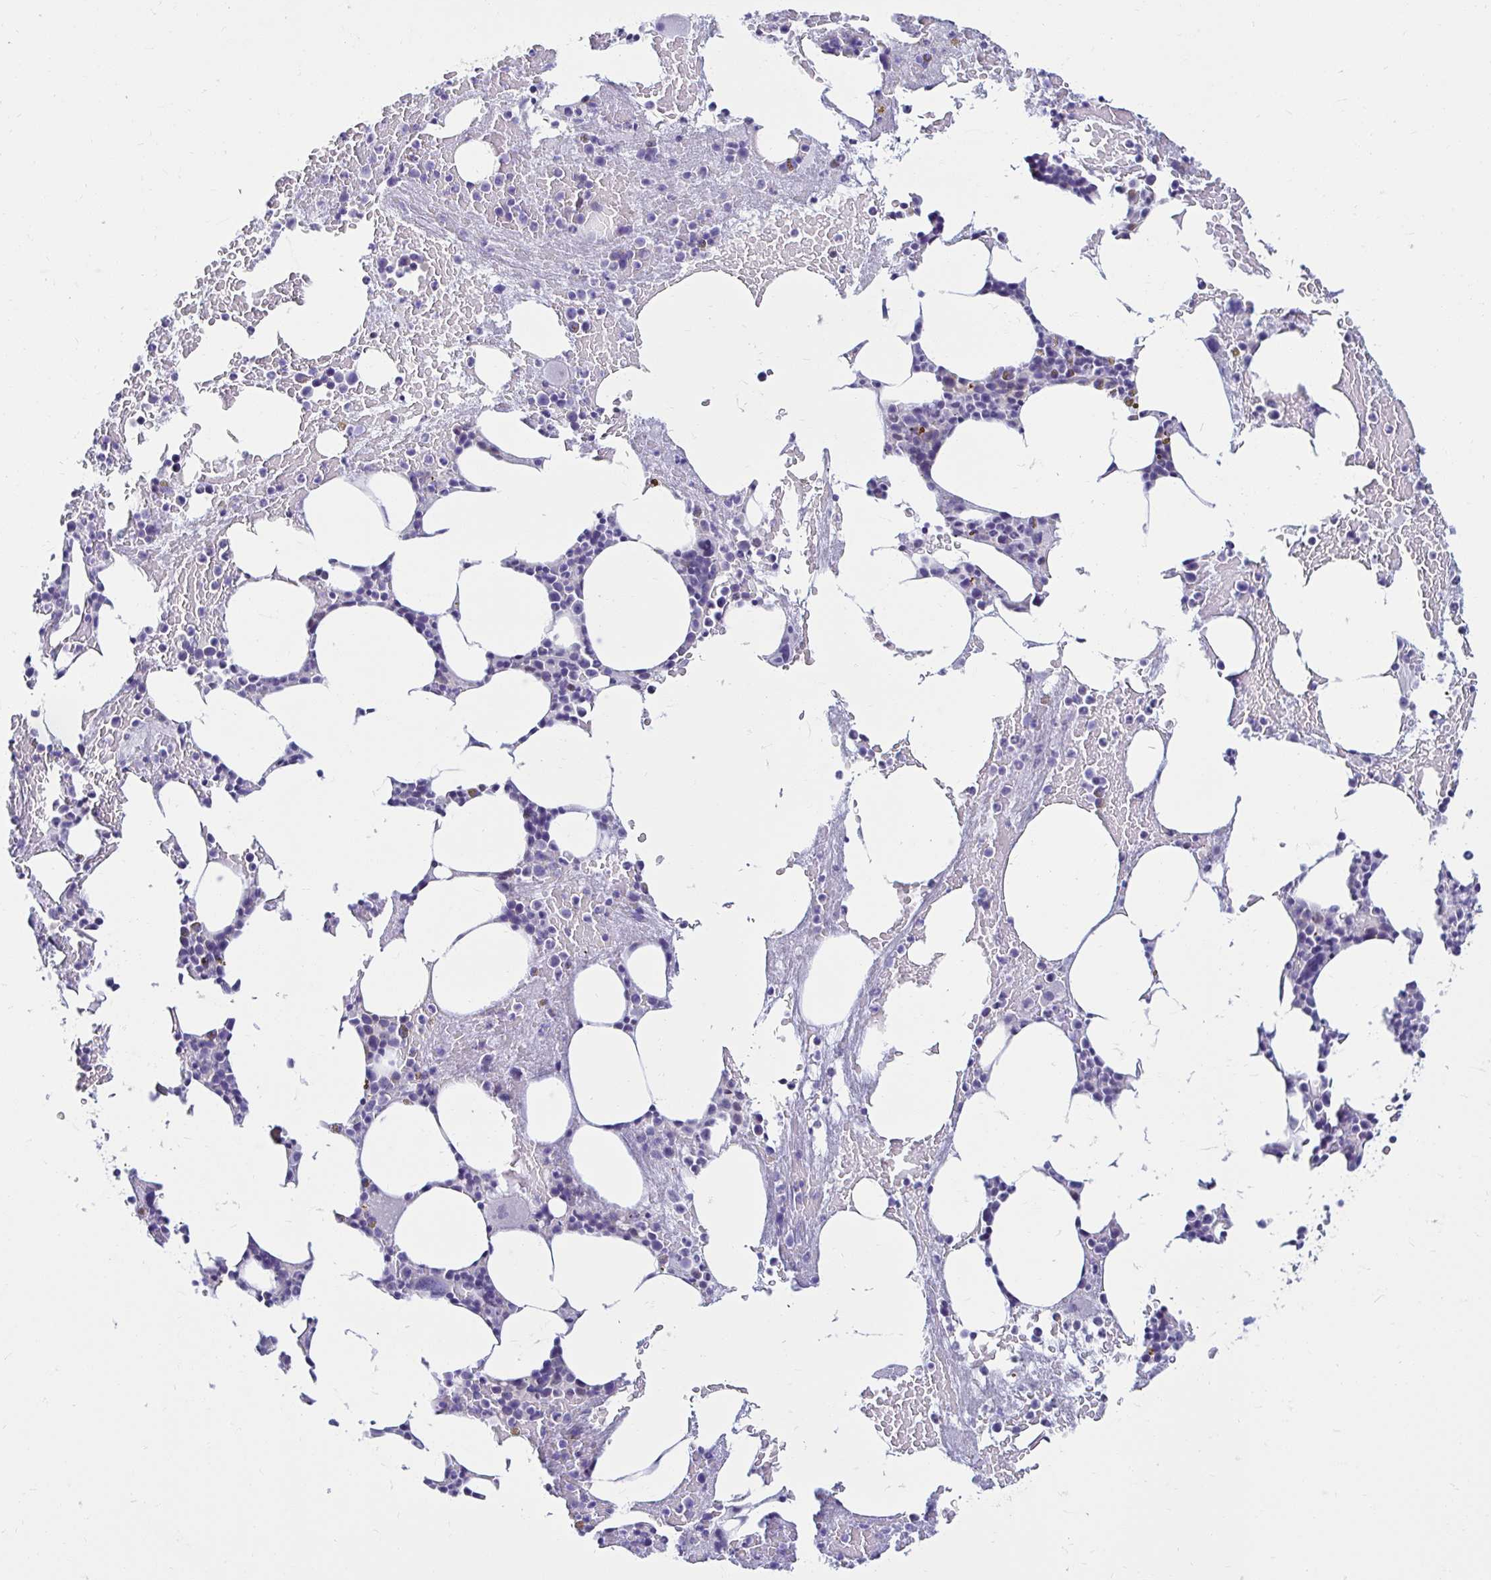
{"staining": {"intensity": "negative", "quantity": "none", "location": "none"}, "tissue": "bone marrow", "cell_type": "Hematopoietic cells", "image_type": "normal", "snomed": [{"axis": "morphology", "description": "Normal tissue, NOS"}, {"axis": "topography", "description": "Bone marrow"}], "caption": "Human bone marrow stained for a protein using IHC displays no staining in hematopoietic cells.", "gene": "ANKRD62", "patient": {"sex": "female", "age": 62}}